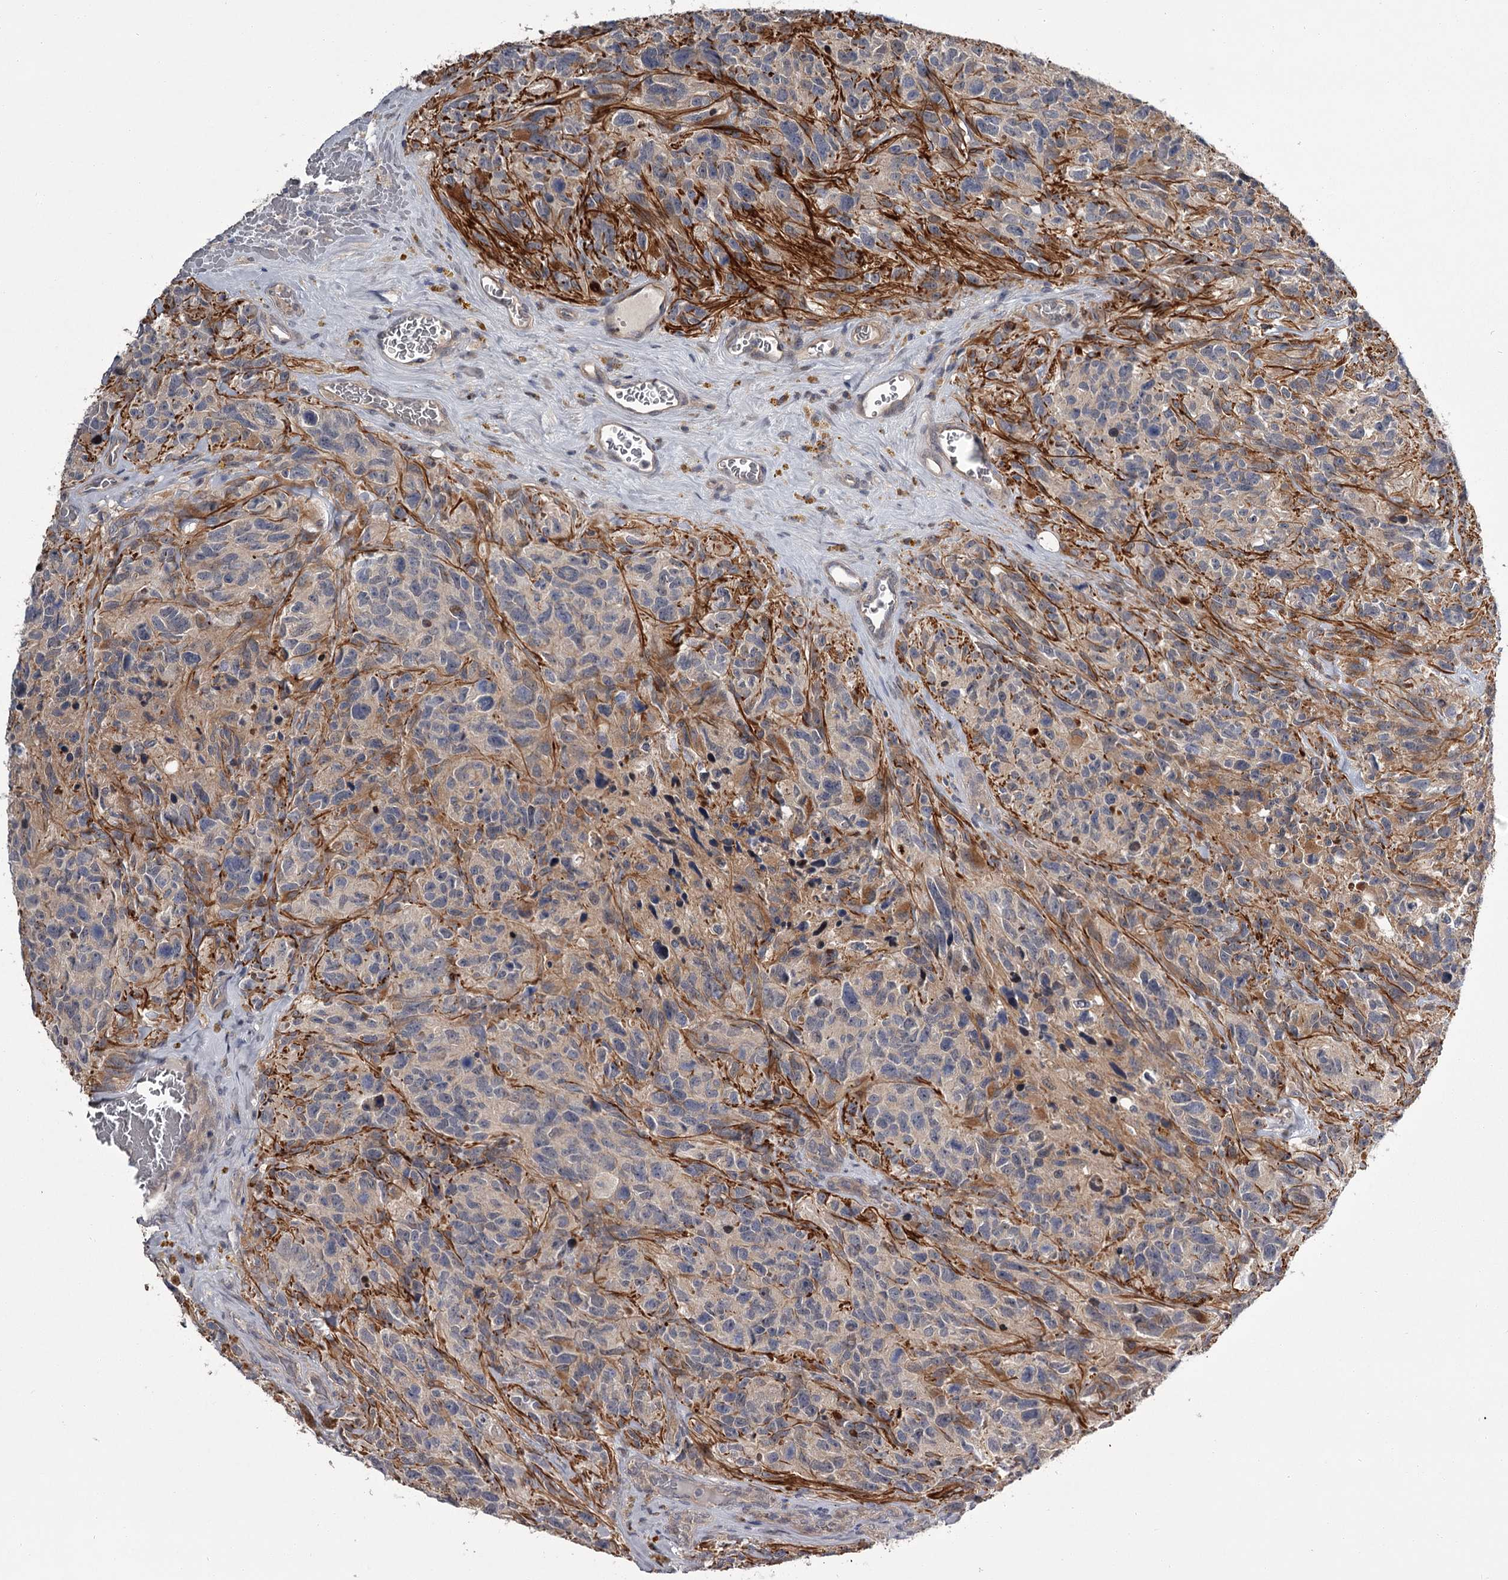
{"staining": {"intensity": "negative", "quantity": "none", "location": "none"}, "tissue": "glioma", "cell_type": "Tumor cells", "image_type": "cancer", "snomed": [{"axis": "morphology", "description": "Glioma, malignant, High grade"}, {"axis": "topography", "description": "Brain"}], "caption": "Histopathology image shows no protein positivity in tumor cells of malignant glioma (high-grade) tissue.", "gene": "DAO", "patient": {"sex": "male", "age": 69}}